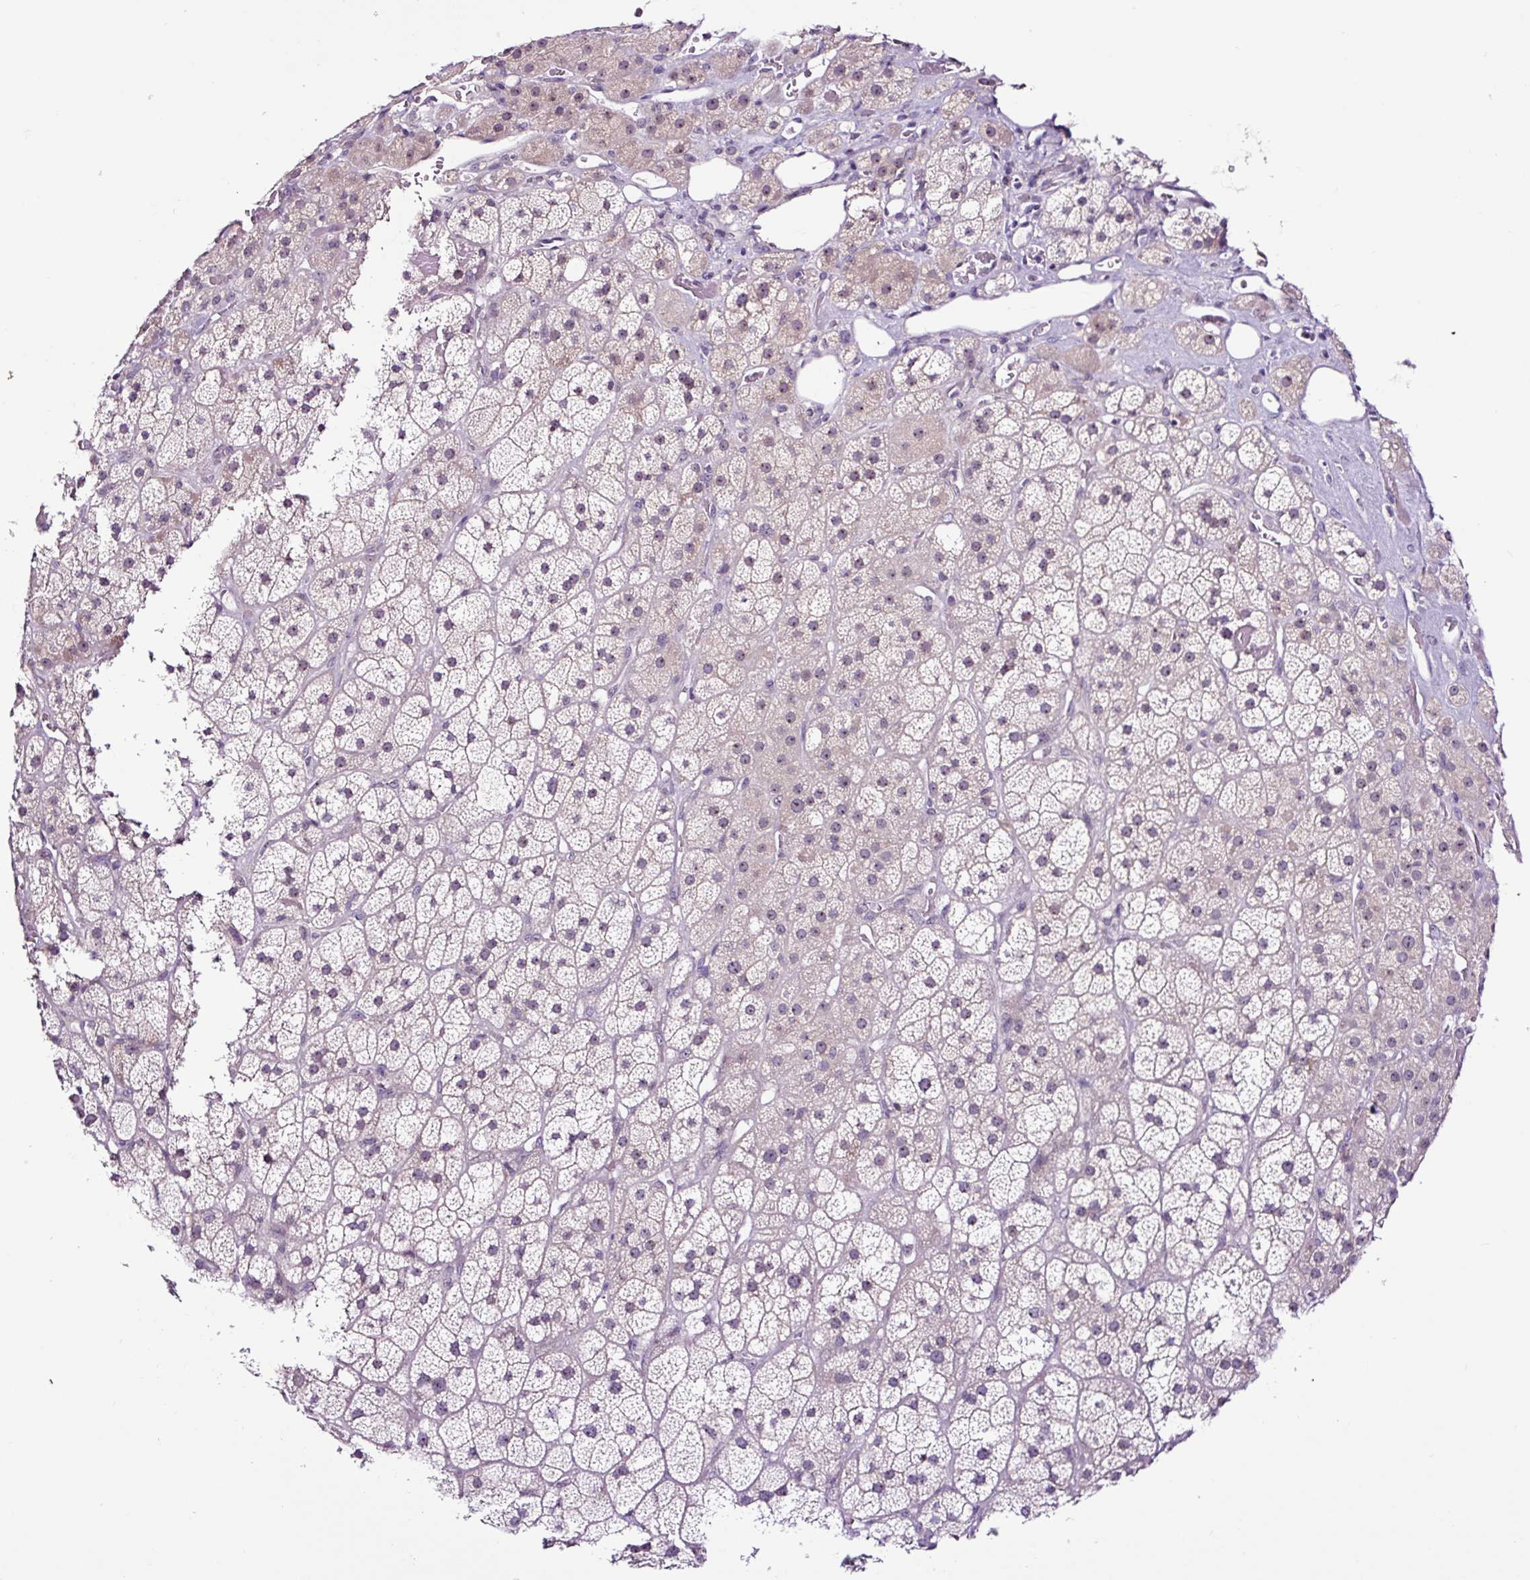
{"staining": {"intensity": "negative", "quantity": "none", "location": "none"}, "tissue": "adrenal gland", "cell_type": "Glandular cells", "image_type": "normal", "snomed": [{"axis": "morphology", "description": "Normal tissue, NOS"}, {"axis": "topography", "description": "Adrenal gland"}], "caption": "Glandular cells are negative for brown protein staining in normal adrenal gland.", "gene": "NOM1", "patient": {"sex": "male", "age": 57}}